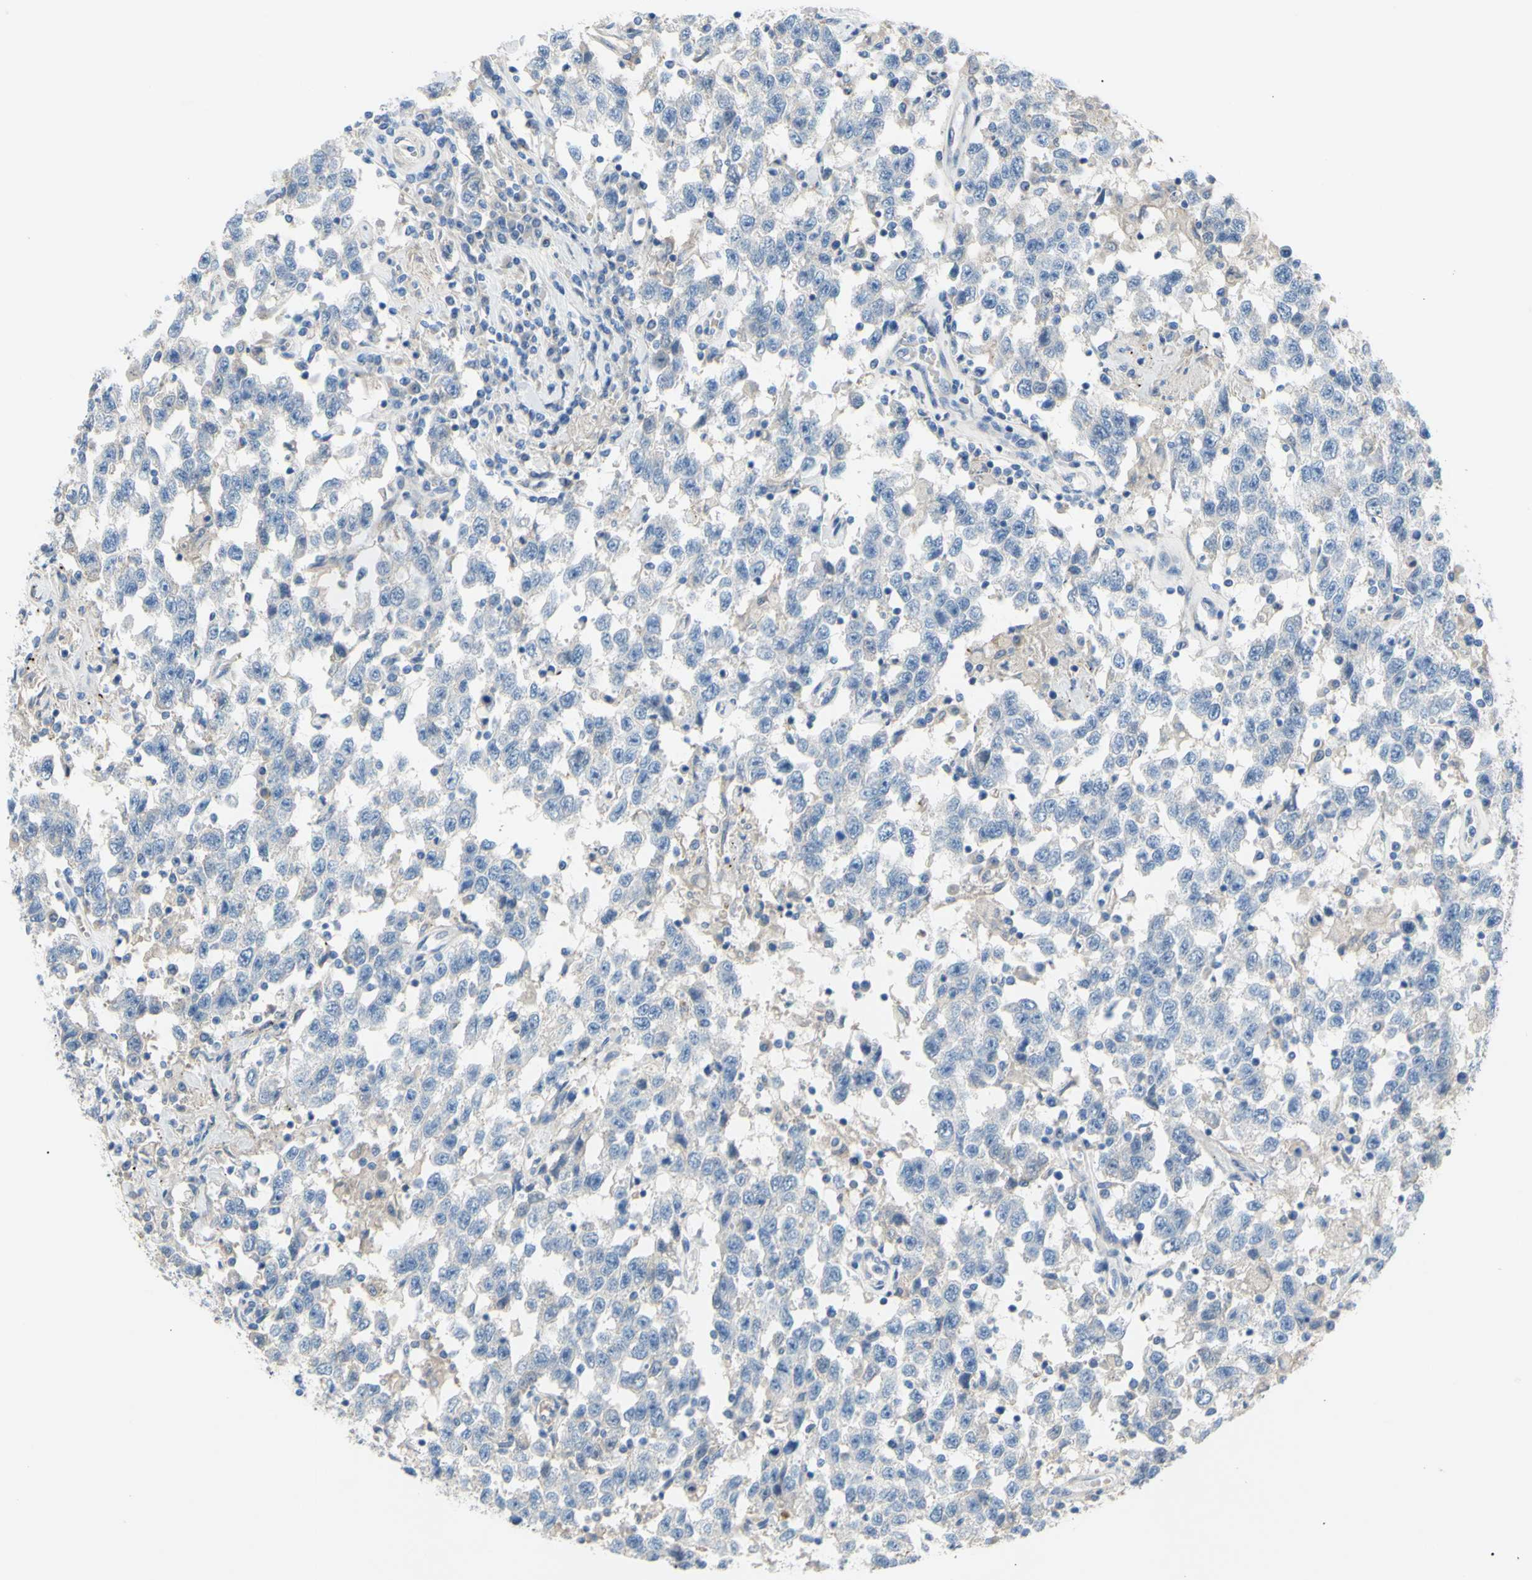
{"staining": {"intensity": "negative", "quantity": "none", "location": "none"}, "tissue": "testis cancer", "cell_type": "Tumor cells", "image_type": "cancer", "snomed": [{"axis": "morphology", "description": "Seminoma, NOS"}, {"axis": "topography", "description": "Testis"}], "caption": "Immunohistochemical staining of human testis seminoma displays no significant positivity in tumor cells.", "gene": "TMEM59L", "patient": {"sex": "male", "age": 41}}